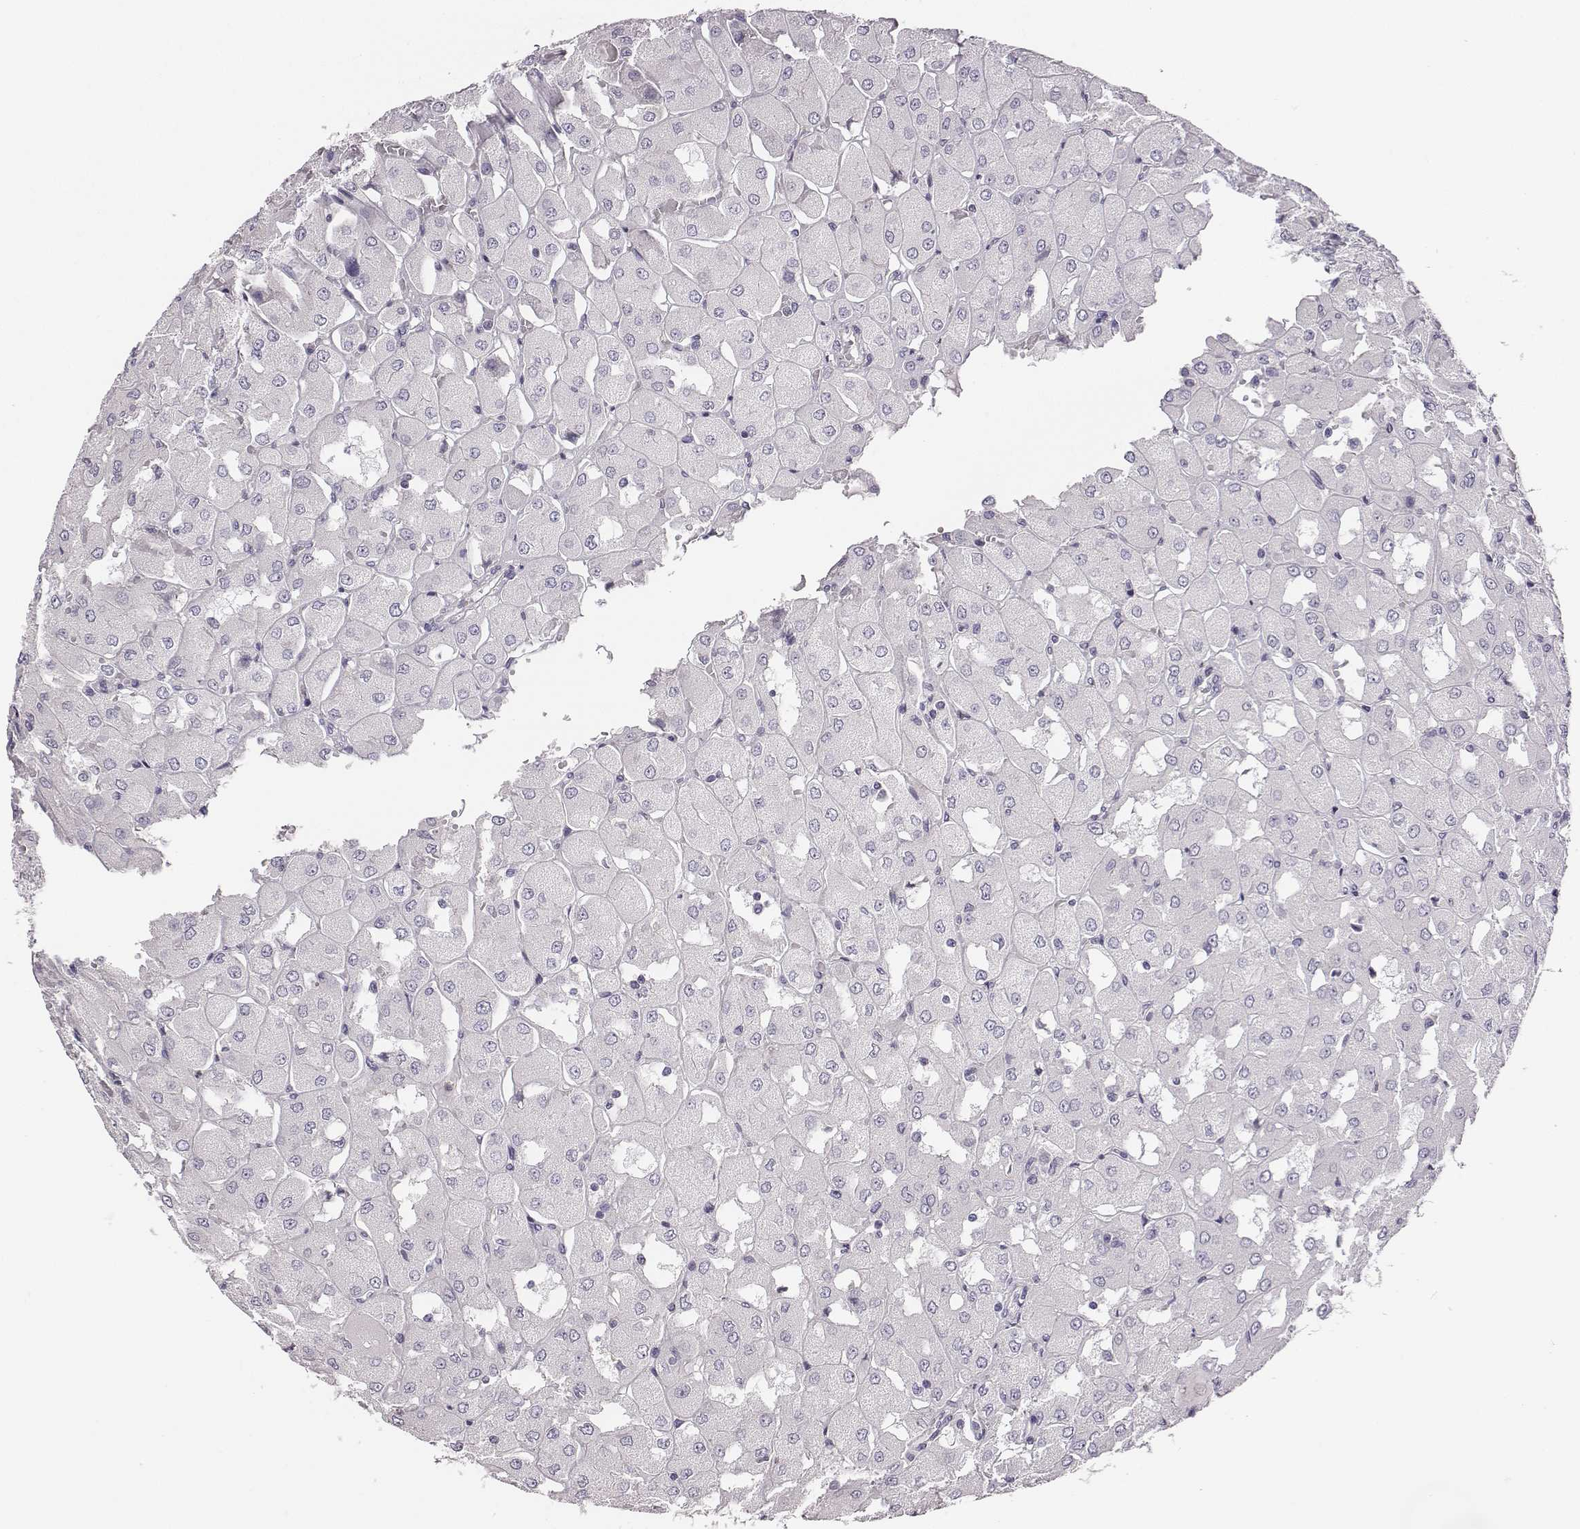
{"staining": {"intensity": "negative", "quantity": "none", "location": "none"}, "tissue": "renal cancer", "cell_type": "Tumor cells", "image_type": "cancer", "snomed": [{"axis": "morphology", "description": "Adenocarcinoma, NOS"}, {"axis": "topography", "description": "Kidney"}], "caption": "This is a micrograph of immunohistochemistry staining of renal cancer, which shows no staining in tumor cells.", "gene": "ADAM7", "patient": {"sex": "male", "age": 72}}